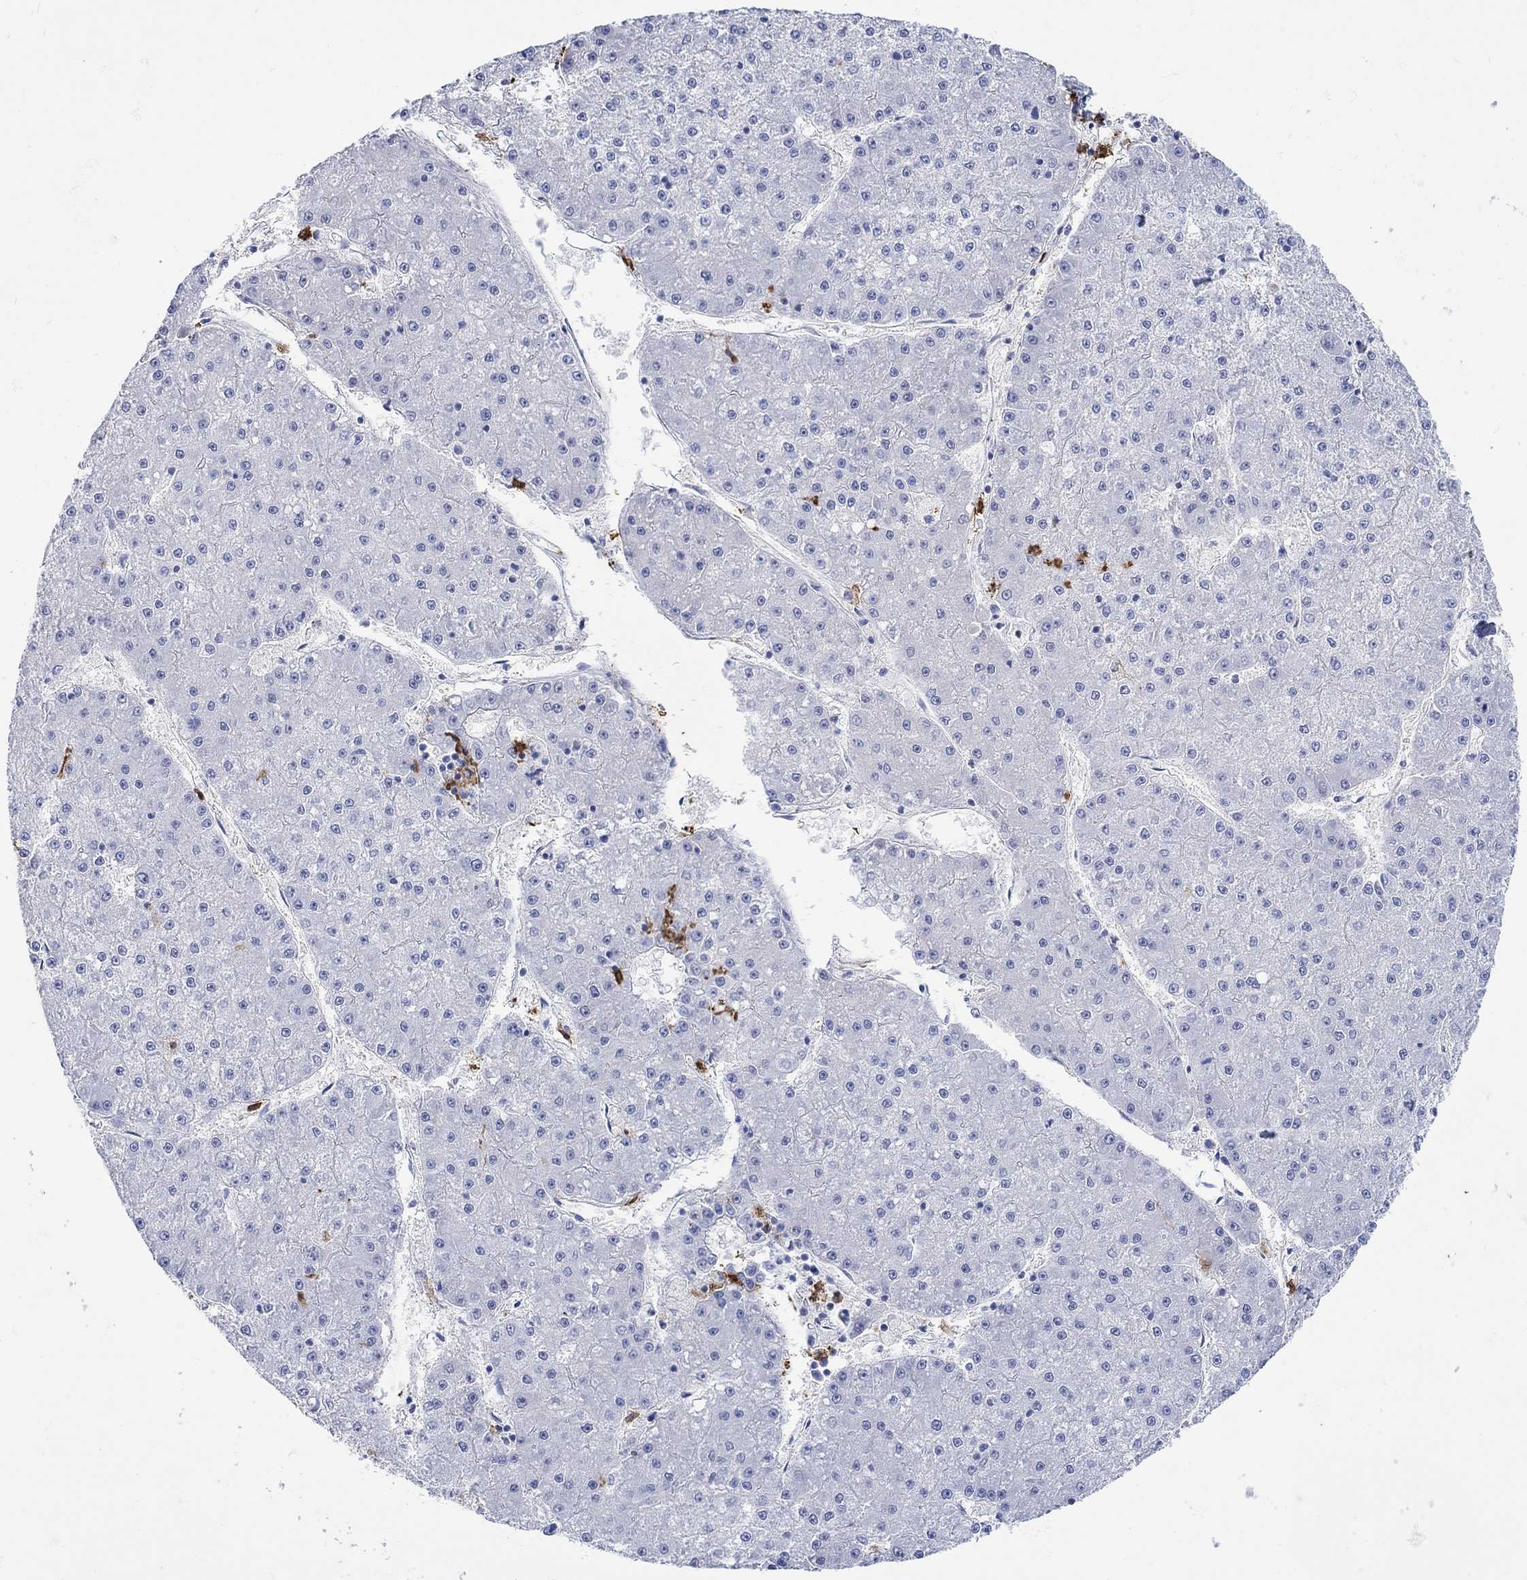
{"staining": {"intensity": "negative", "quantity": "none", "location": "none"}, "tissue": "liver cancer", "cell_type": "Tumor cells", "image_type": "cancer", "snomed": [{"axis": "morphology", "description": "Carcinoma, Hepatocellular, NOS"}, {"axis": "topography", "description": "Liver"}], "caption": "Immunohistochemistry micrograph of human hepatocellular carcinoma (liver) stained for a protein (brown), which displays no expression in tumor cells.", "gene": "LINGO3", "patient": {"sex": "male", "age": 73}}